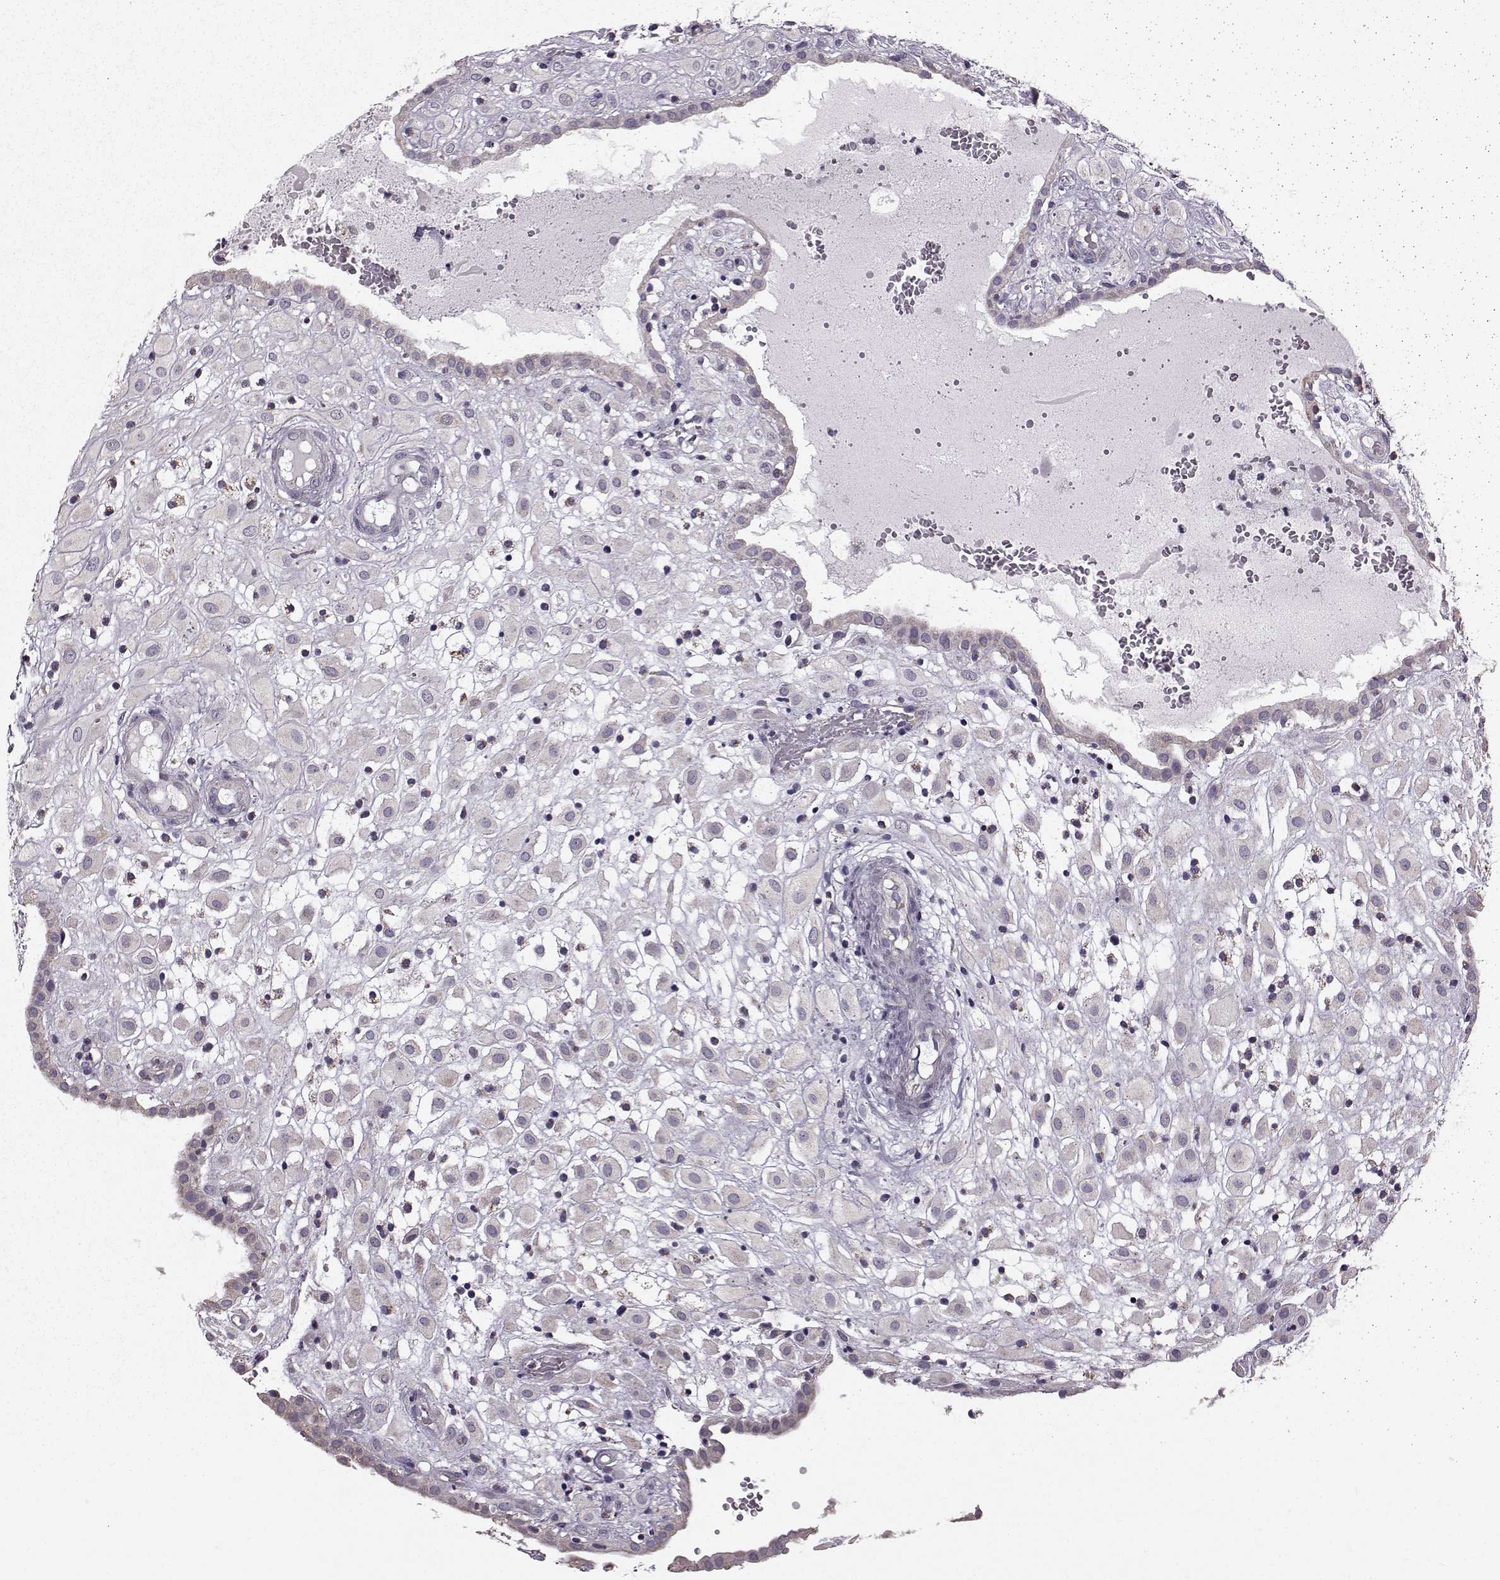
{"staining": {"intensity": "negative", "quantity": "none", "location": "none"}, "tissue": "placenta", "cell_type": "Decidual cells", "image_type": "normal", "snomed": [{"axis": "morphology", "description": "Normal tissue, NOS"}, {"axis": "topography", "description": "Placenta"}], "caption": "Immunohistochemistry photomicrograph of benign placenta: placenta stained with DAB exhibits no significant protein positivity in decidual cells.", "gene": "FAM8A1", "patient": {"sex": "female", "age": 24}}